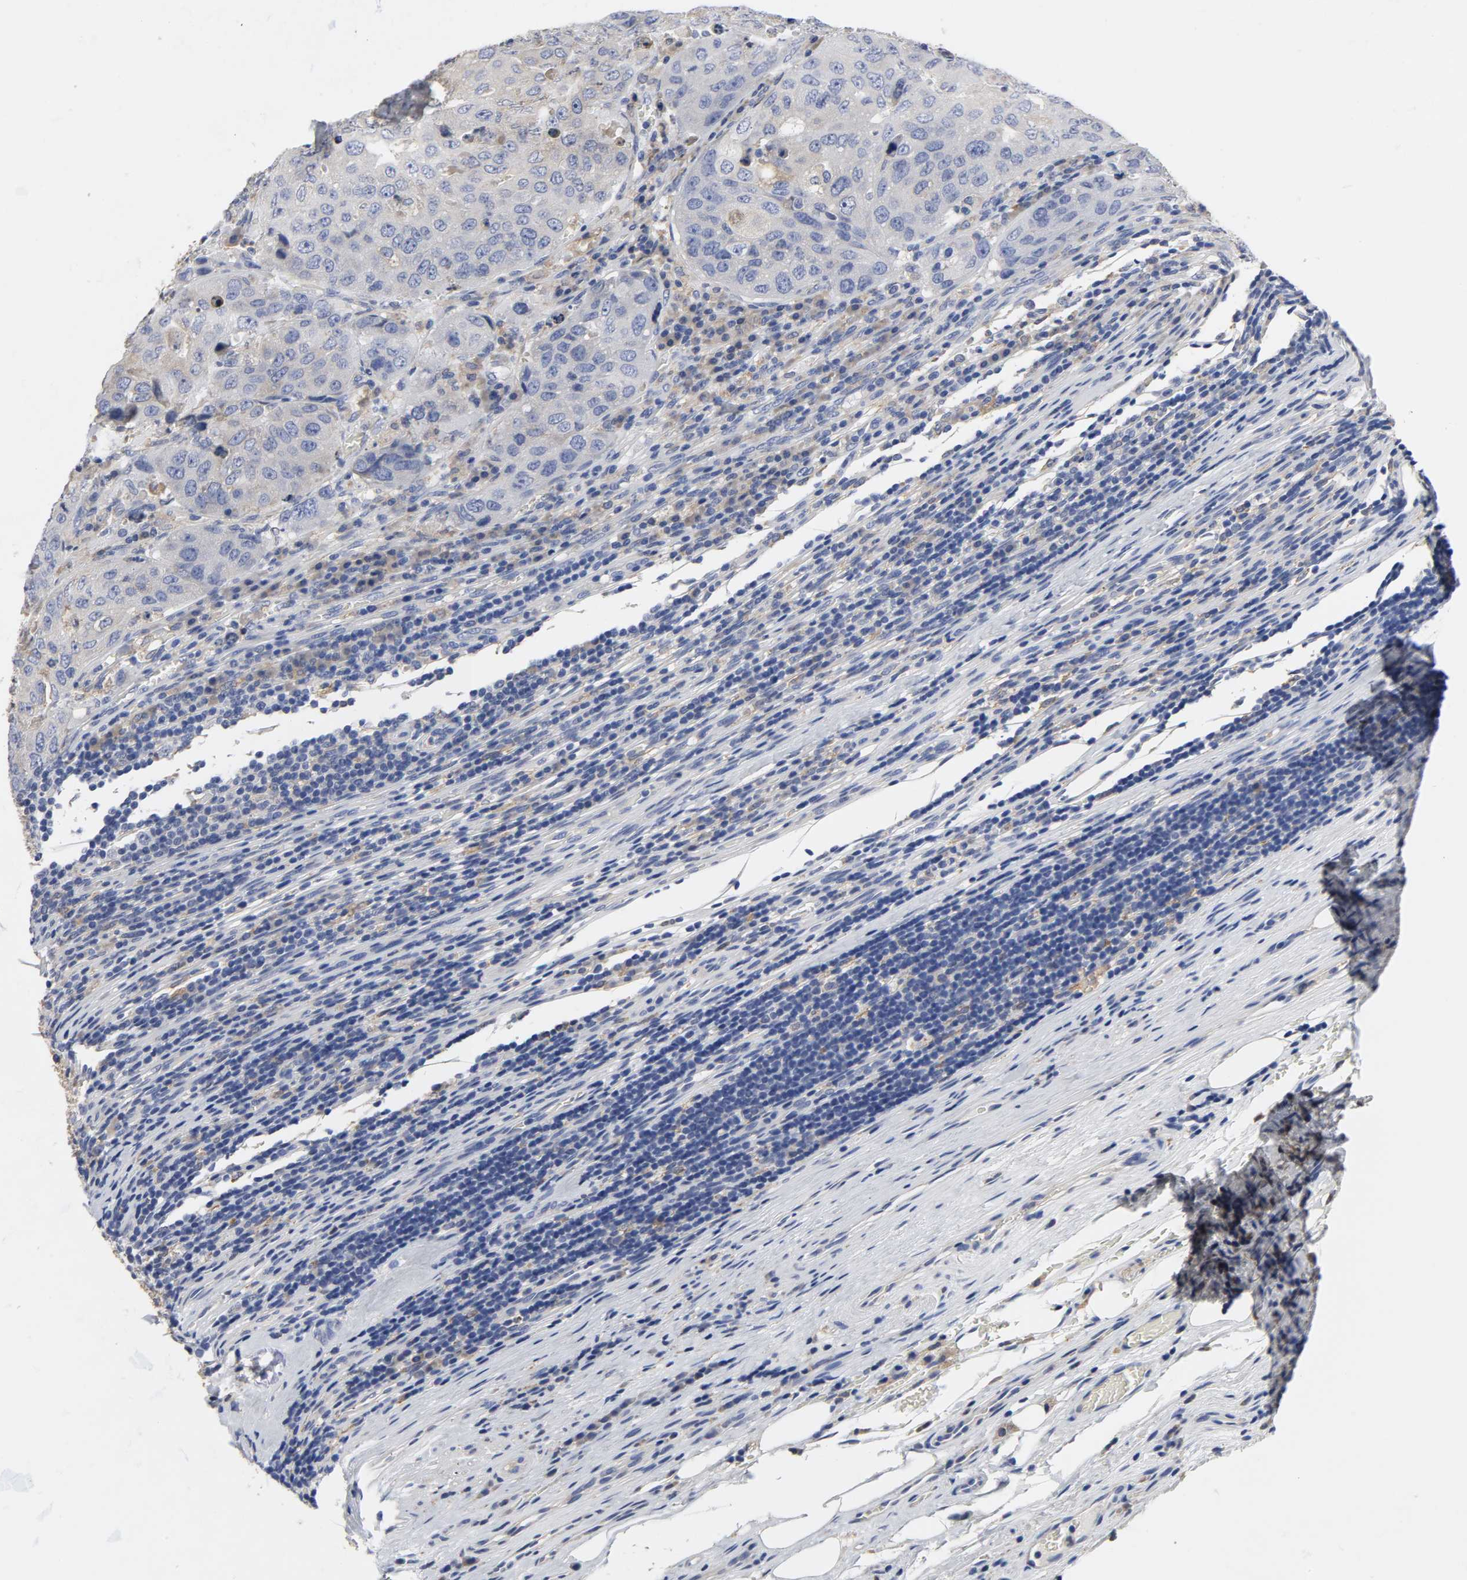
{"staining": {"intensity": "negative", "quantity": "none", "location": "none"}, "tissue": "urothelial cancer", "cell_type": "Tumor cells", "image_type": "cancer", "snomed": [{"axis": "morphology", "description": "Urothelial carcinoma, High grade"}, {"axis": "topography", "description": "Lymph node"}, {"axis": "topography", "description": "Urinary bladder"}], "caption": "Tumor cells show no significant protein expression in urothelial carcinoma (high-grade).", "gene": "HCK", "patient": {"sex": "male", "age": 51}}